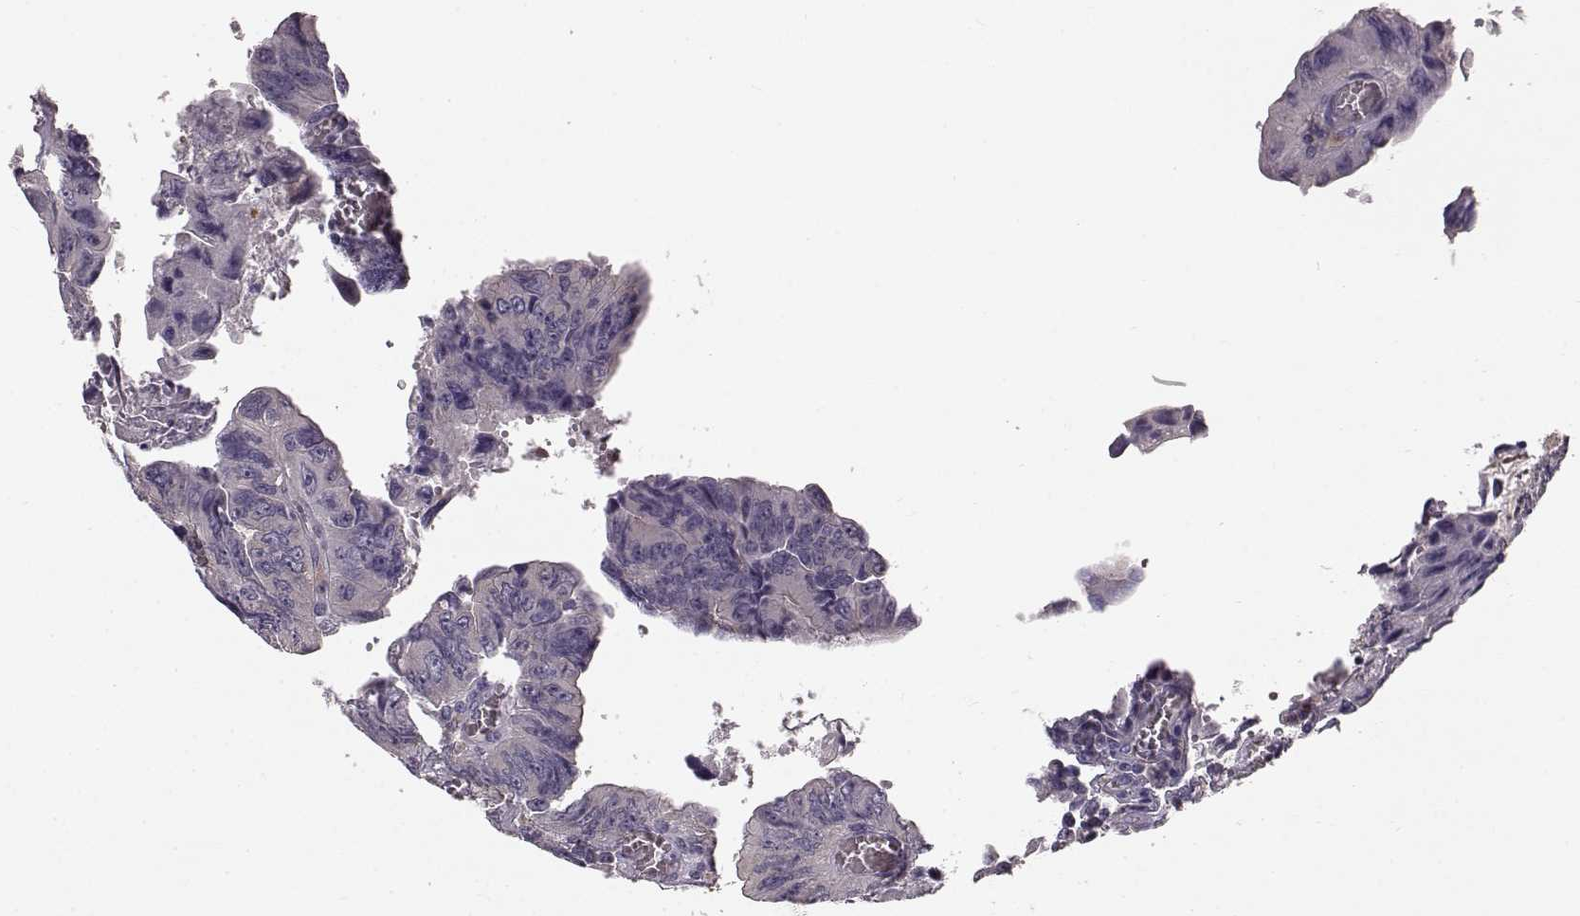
{"staining": {"intensity": "negative", "quantity": "none", "location": "none"}, "tissue": "colorectal cancer", "cell_type": "Tumor cells", "image_type": "cancer", "snomed": [{"axis": "morphology", "description": "Adenocarcinoma, NOS"}, {"axis": "topography", "description": "Colon"}], "caption": "The immunohistochemistry histopathology image has no significant positivity in tumor cells of colorectal cancer tissue.", "gene": "CCNF", "patient": {"sex": "female", "age": 84}}